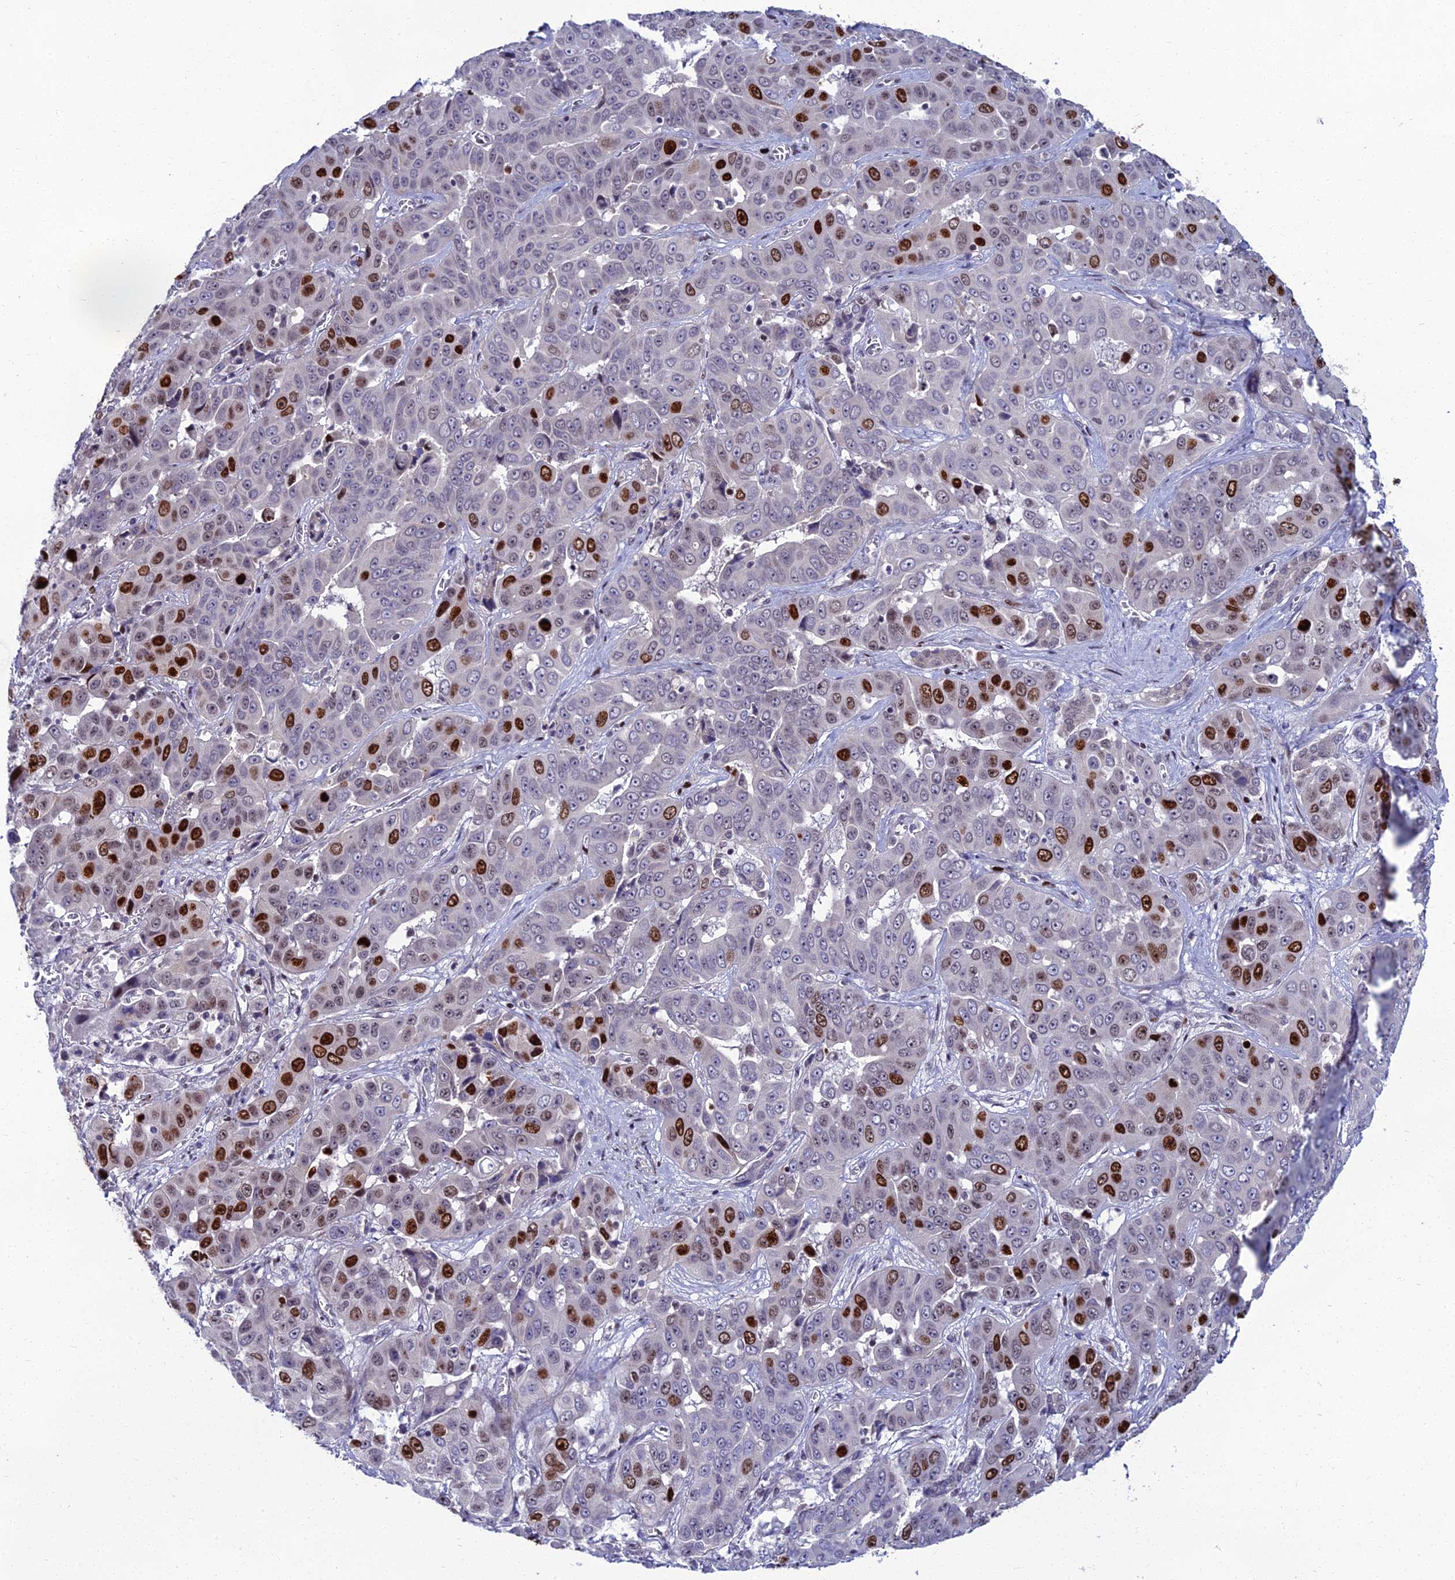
{"staining": {"intensity": "strong", "quantity": "25%-75%", "location": "nuclear"}, "tissue": "liver cancer", "cell_type": "Tumor cells", "image_type": "cancer", "snomed": [{"axis": "morphology", "description": "Cholangiocarcinoma"}, {"axis": "topography", "description": "Liver"}], "caption": "Brown immunohistochemical staining in liver cholangiocarcinoma shows strong nuclear positivity in about 25%-75% of tumor cells. Nuclei are stained in blue.", "gene": "TAF9B", "patient": {"sex": "female", "age": 52}}